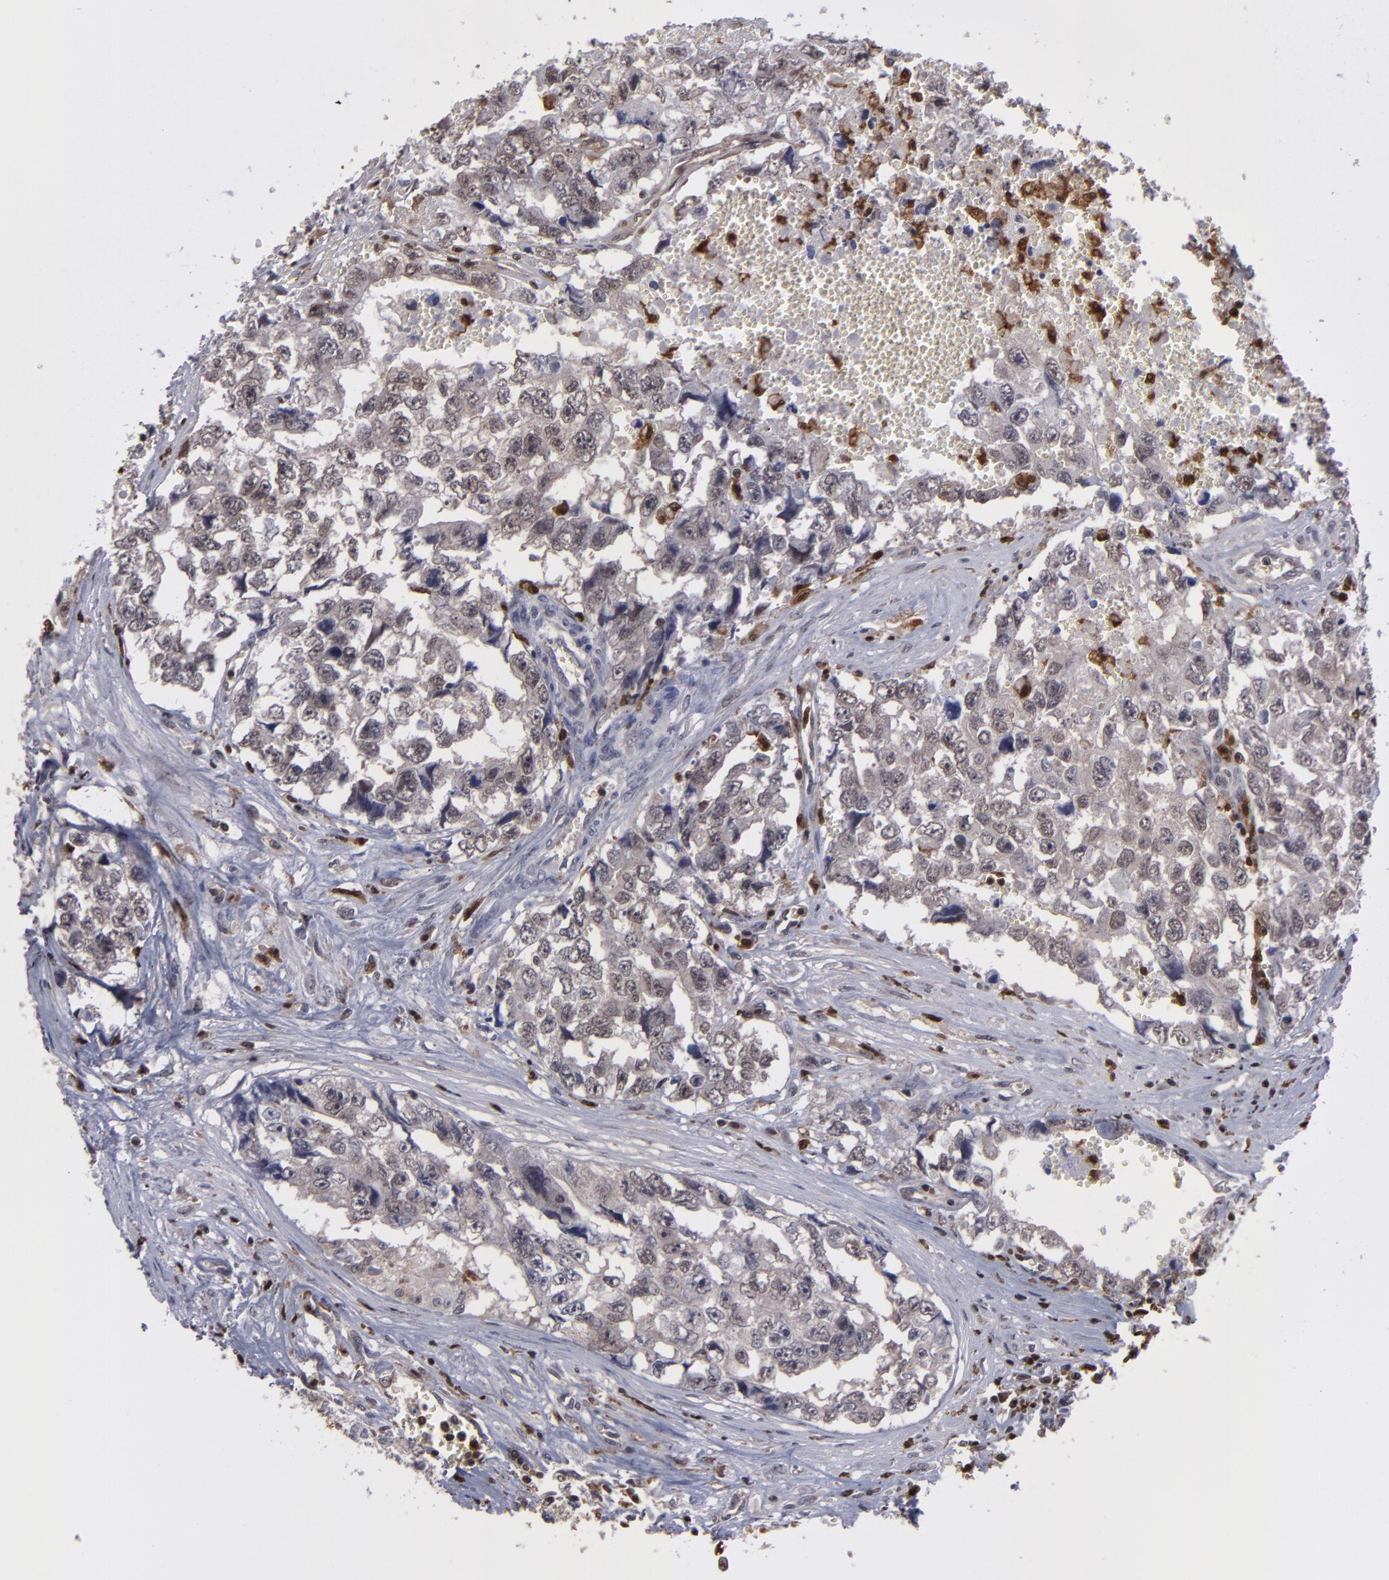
{"staining": {"intensity": "weak", "quantity": "25%-75%", "location": "cytoplasmic/membranous,nuclear"}, "tissue": "testis cancer", "cell_type": "Tumor cells", "image_type": "cancer", "snomed": [{"axis": "morphology", "description": "Carcinoma, Embryonal, NOS"}, {"axis": "topography", "description": "Testis"}], "caption": "The immunohistochemical stain shows weak cytoplasmic/membranous and nuclear expression in tumor cells of testis embryonal carcinoma tissue.", "gene": "GRB2", "patient": {"sex": "male", "age": 31}}